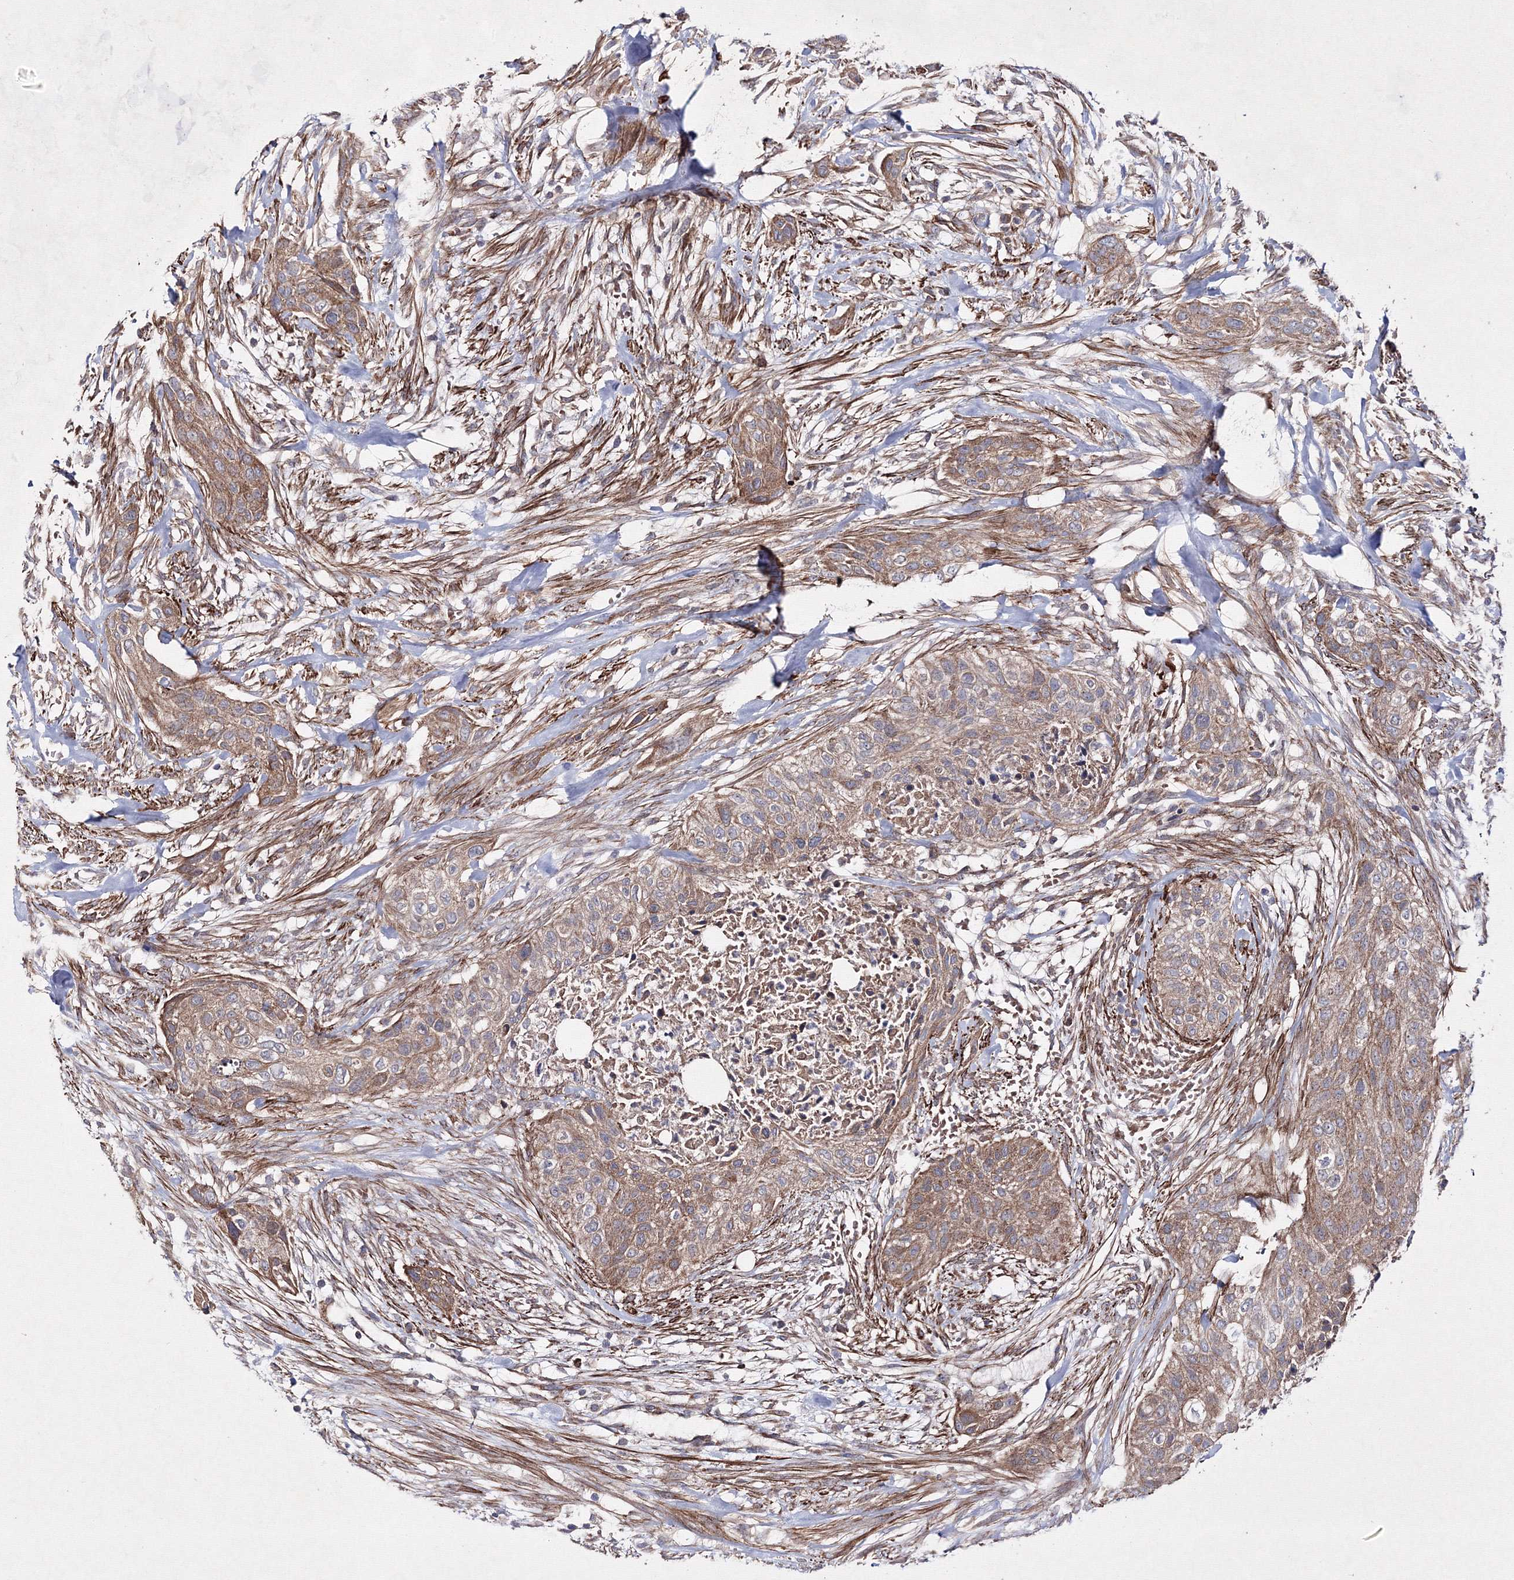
{"staining": {"intensity": "moderate", "quantity": ">75%", "location": "cytoplasmic/membranous"}, "tissue": "urothelial cancer", "cell_type": "Tumor cells", "image_type": "cancer", "snomed": [{"axis": "morphology", "description": "Urothelial carcinoma, High grade"}, {"axis": "topography", "description": "Urinary bladder"}], "caption": "High-magnification brightfield microscopy of urothelial carcinoma (high-grade) stained with DAB (brown) and counterstained with hematoxylin (blue). tumor cells exhibit moderate cytoplasmic/membranous staining is identified in about>75% of cells.", "gene": "GFM1", "patient": {"sex": "male", "age": 35}}